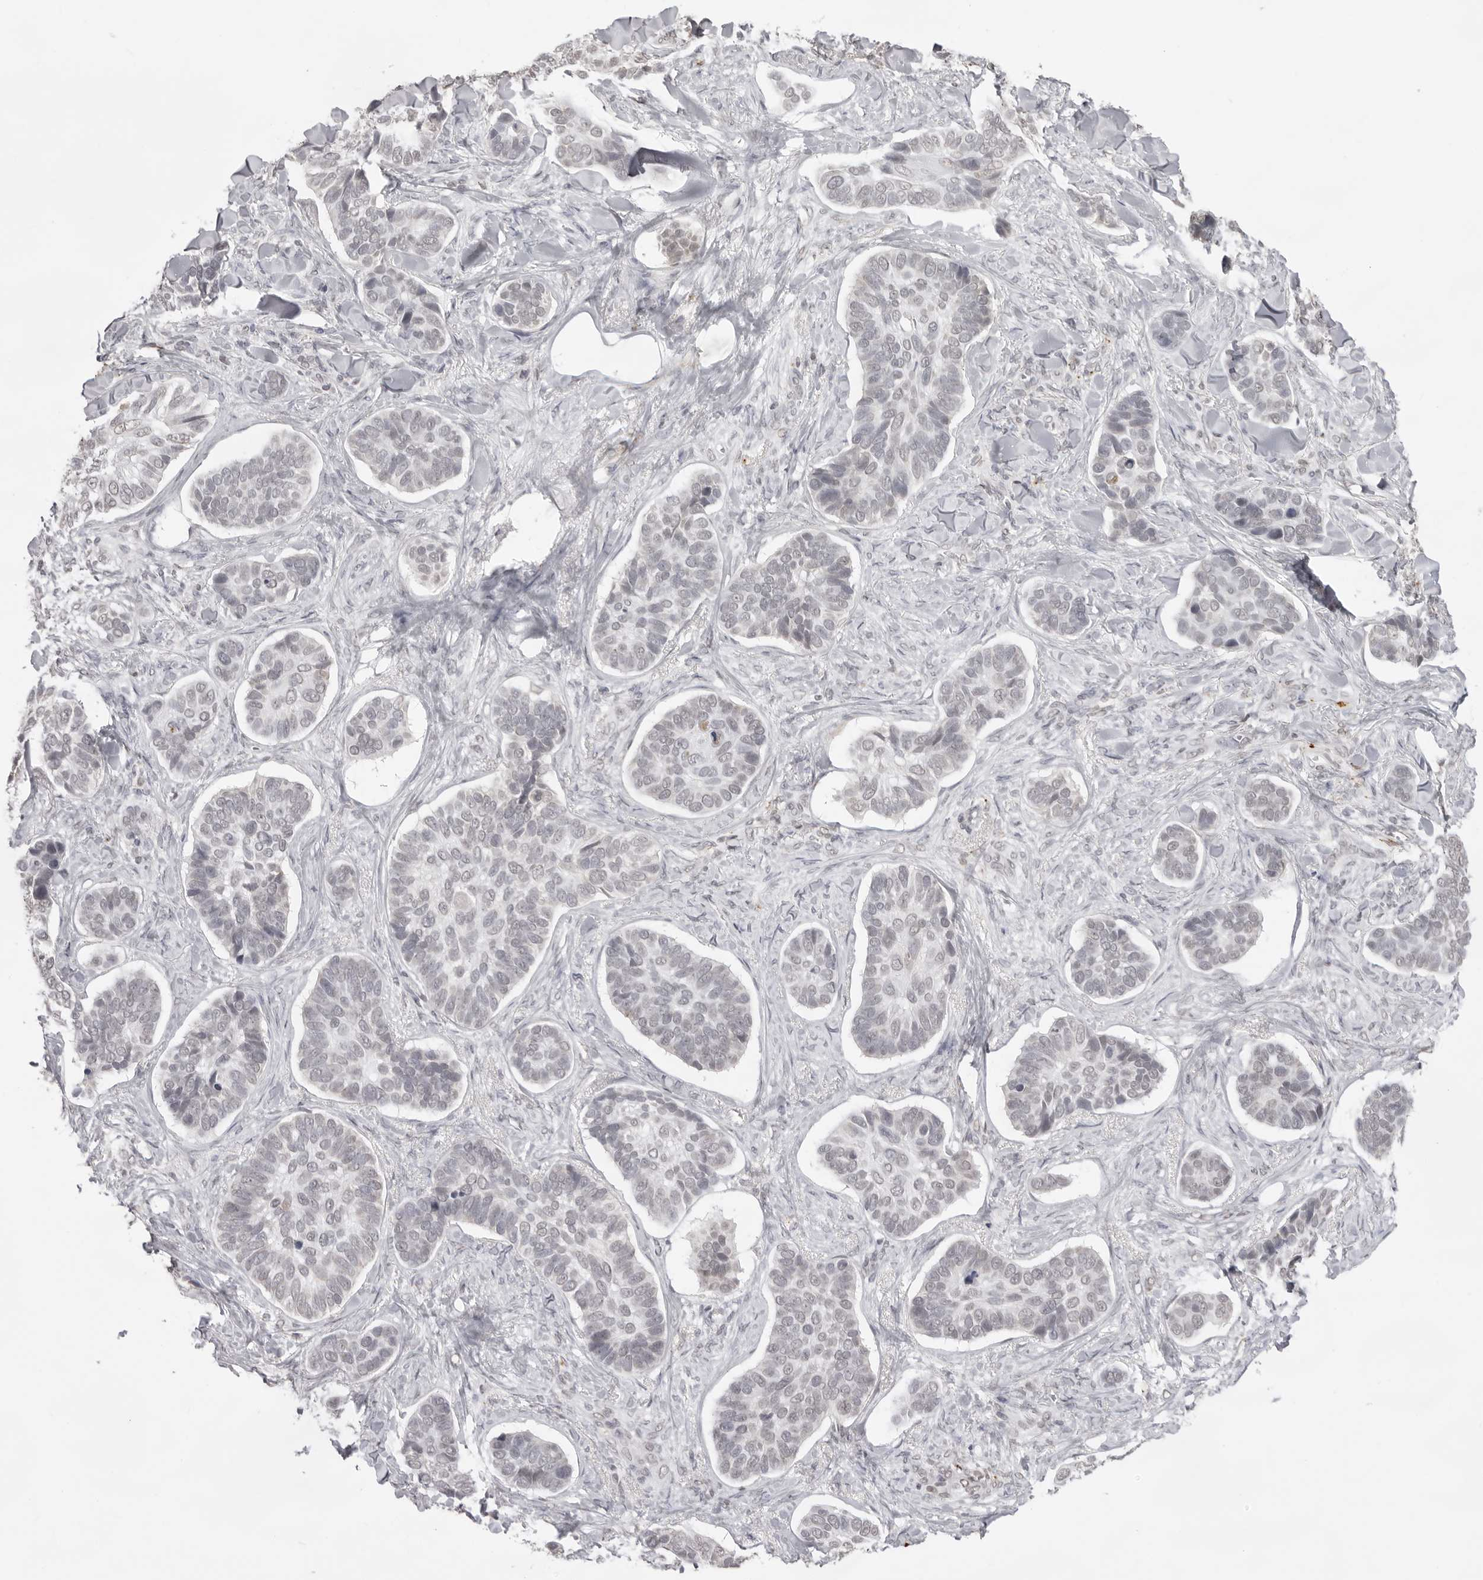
{"staining": {"intensity": "negative", "quantity": "none", "location": "none"}, "tissue": "skin cancer", "cell_type": "Tumor cells", "image_type": "cancer", "snomed": [{"axis": "morphology", "description": "Basal cell carcinoma"}, {"axis": "topography", "description": "Skin"}], "caption": "High power microscopy image of an immunohistochemistry (IHC) image of basal cell carcinoma (skin), revealing no significant positivity in tumor cells. (Stains: DAB (3,3'-diaminobenzidine) IHC with hematoxylin counter stain, Microscopy: brightfield microscopy at high magnification).", "gene": "NTM", "patient": {"sex": "male", "age": 62}}